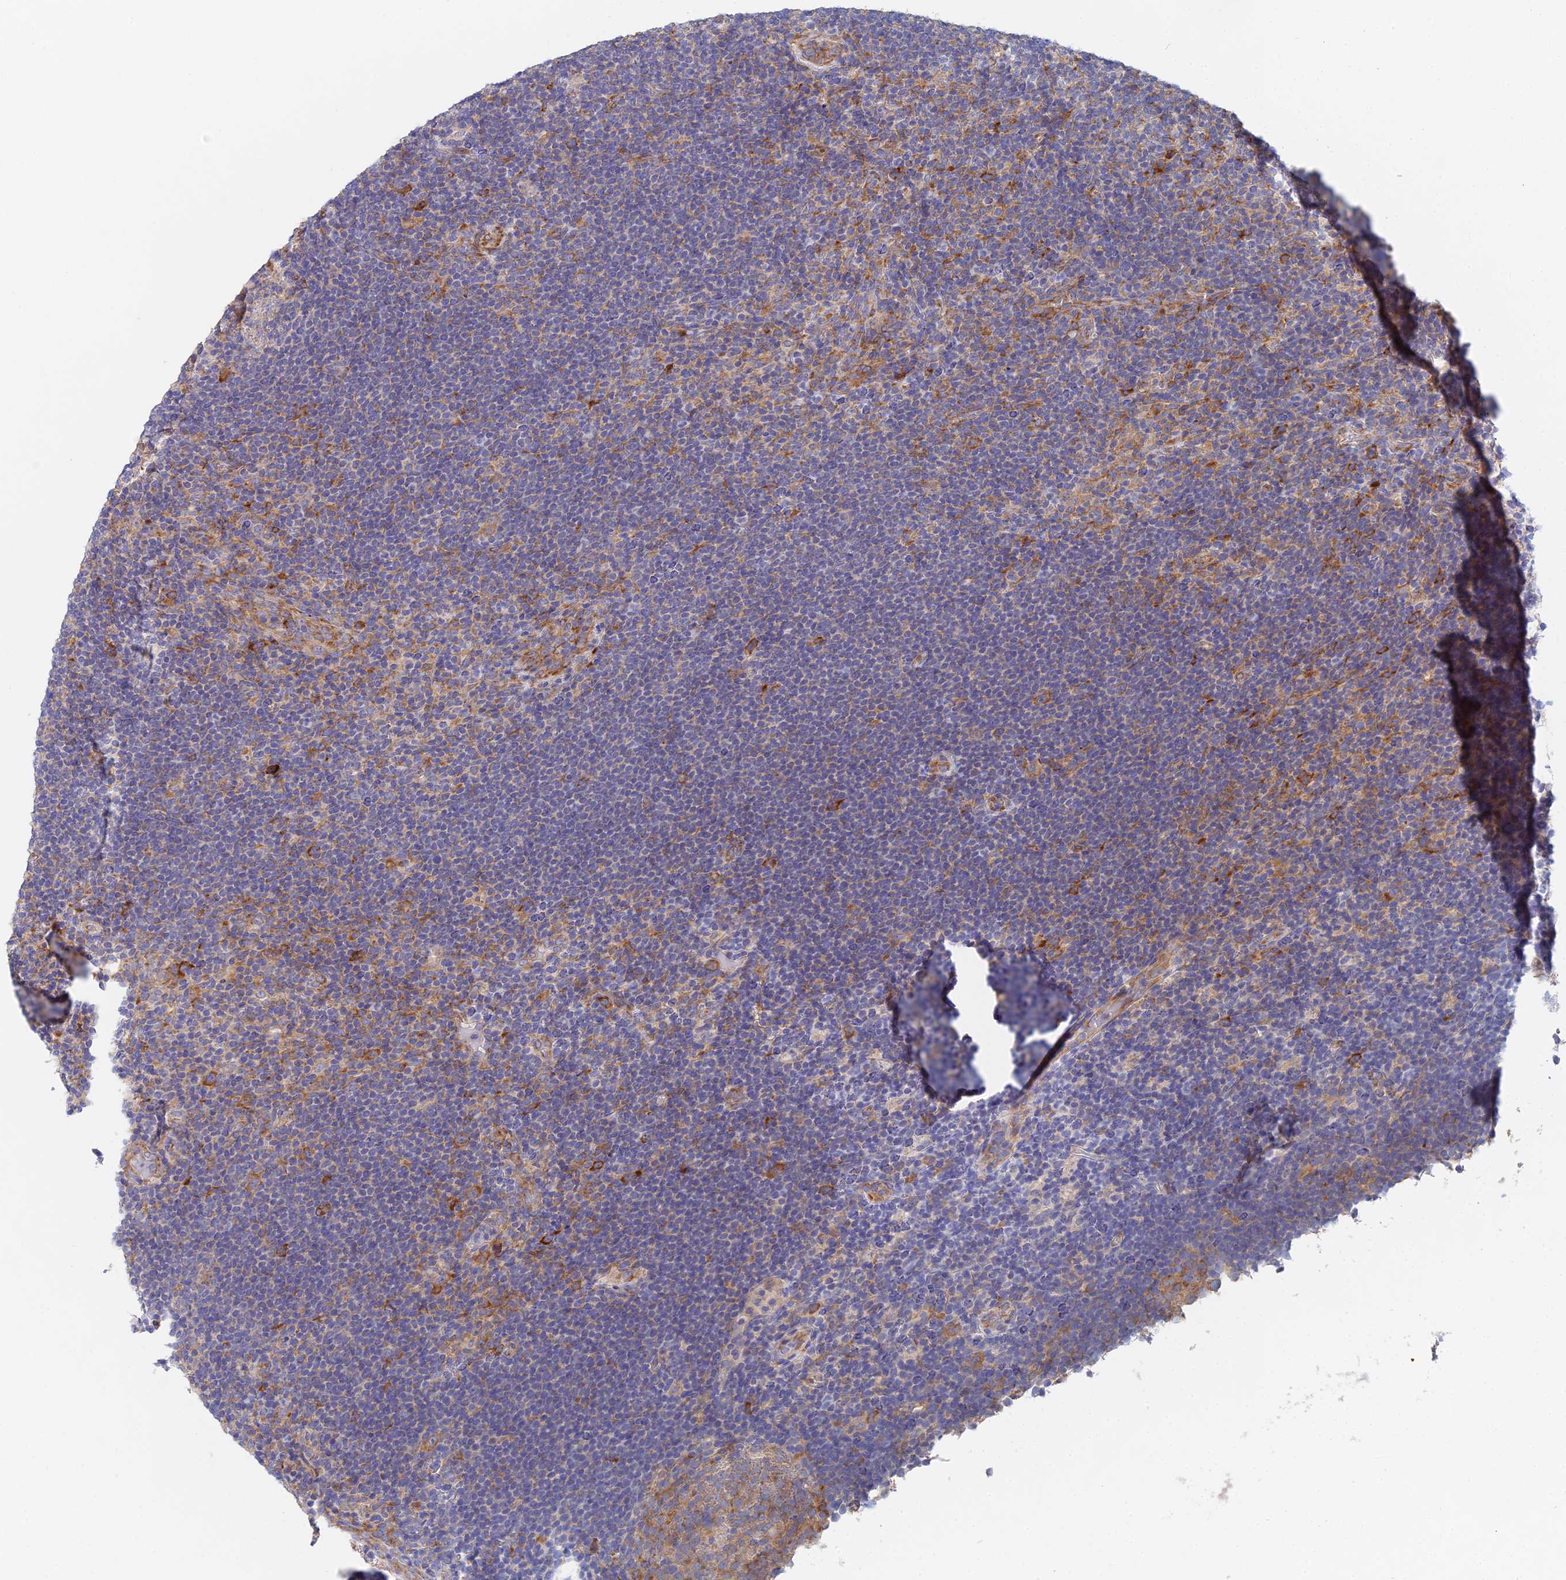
{"staining": {"intensity": "moderate", "quantity": ">75%", "location": "cytoplasmic/membranous"}, "tissue": "lymphoma", "cell_type": "Tumor cells", "image_type": "cancer", "snomed": [{"axis": "morphology", "description": "Hodgkin's disease, NOS"}, {"axis": "topography", "description": "Lymph node"}], "caption": "Immunohistochemistry (IHC) of lymphoma shows medium levels of moderate cytoplasmic/membranous staining in about >75% of tumor cells.", "gene": "ELOF1", "patient": {"sex": "female", "age": 57}}